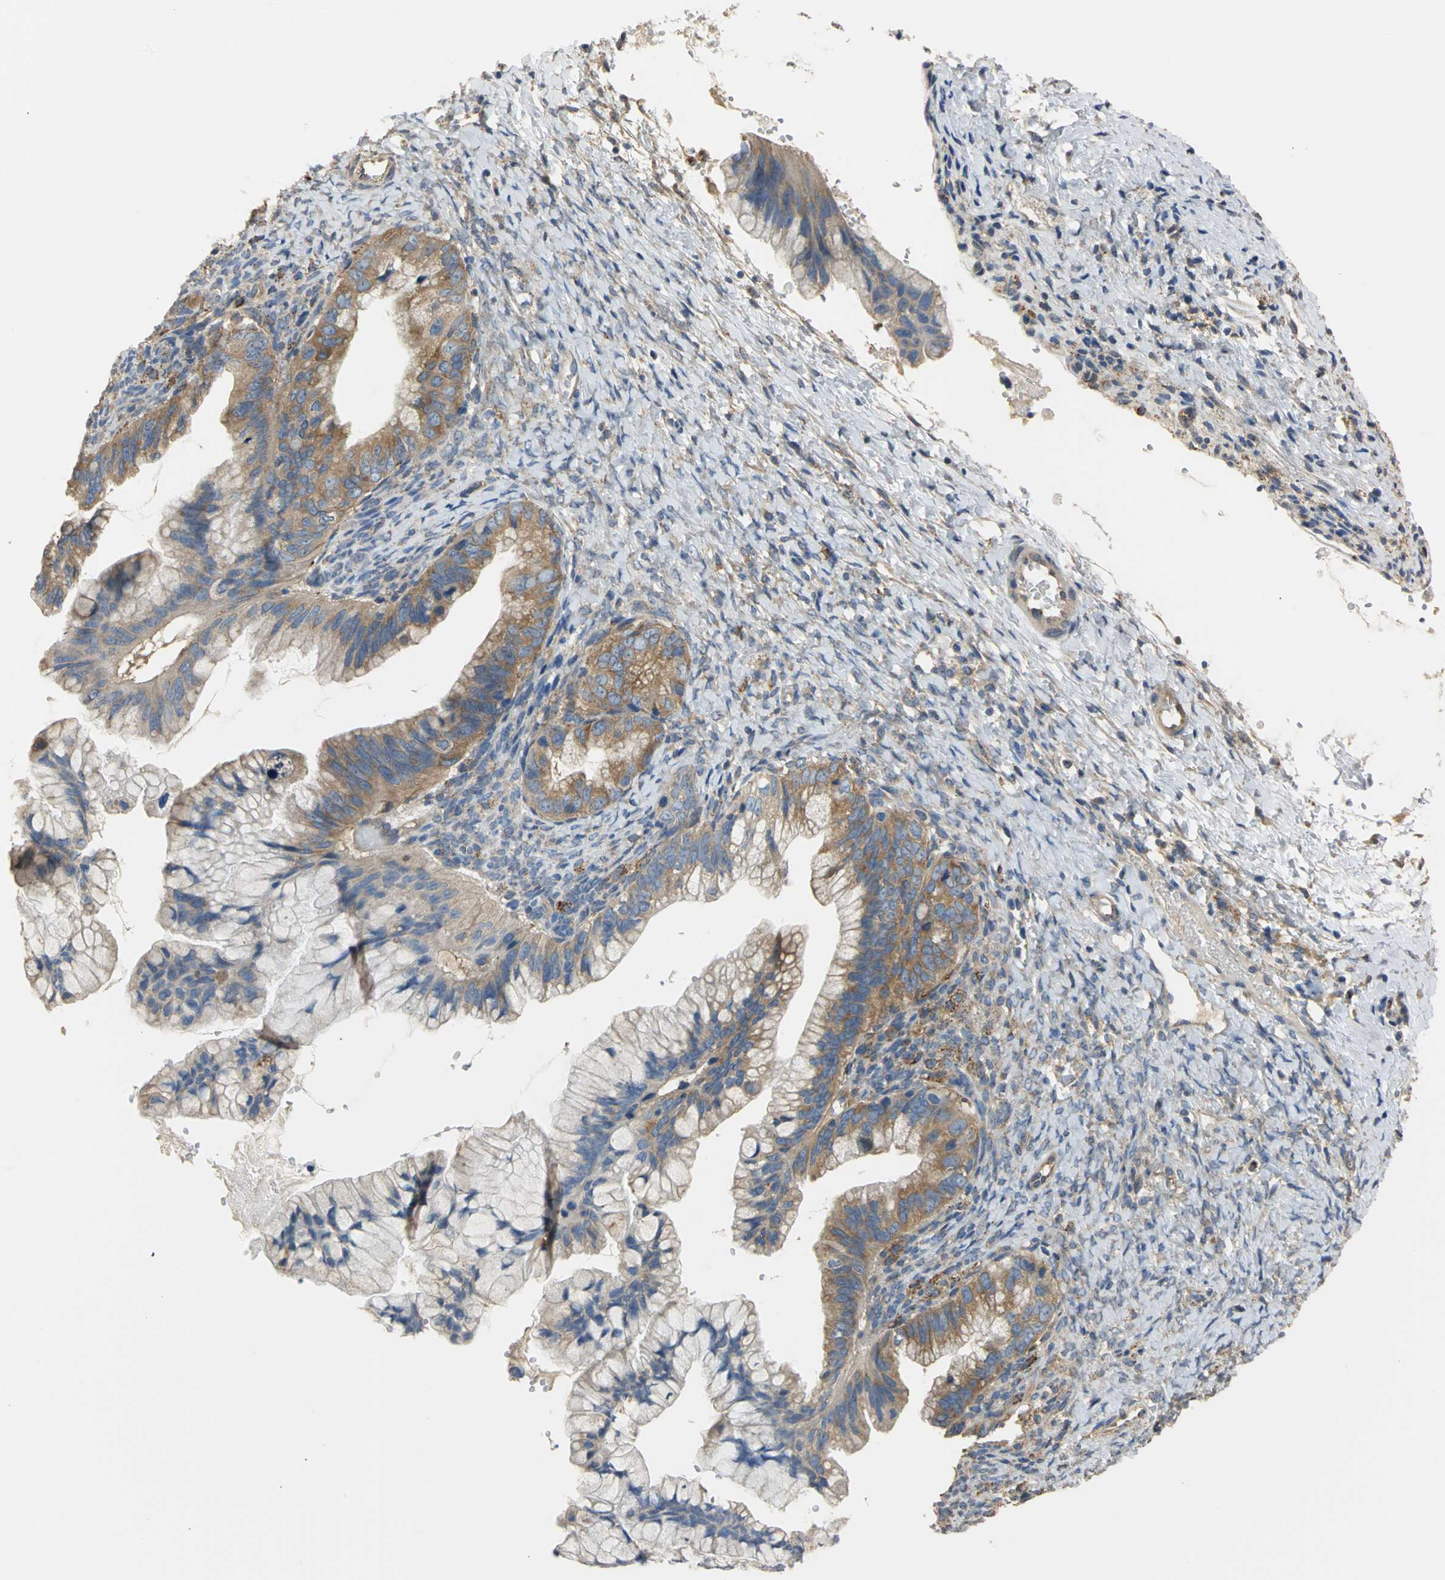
{"staining": {"intensity": "weak", "quantity": "25%-75%", "location": "cytoplasmic/membranous"}, "tissue": "ovarian cancer", "cell_type": "Tumor cells", "image_type": "cancer", "snomed": [{"axis": "morphology", "description": "Cystadenocarcinoma, mucinous, NOS"}, {"axis": "topography", "description": "Ovary"}], "caption": "Protein positivity by immunohistochemistry (IHC) exhibits weak cytoplasmic/membranous expression in about 25%-75% of tumor cells in ovarian cancer (mucinous cystadenocarcinoma).", "gene": "DIAPH2", "patient": {"sex": "female", "age": 36}}